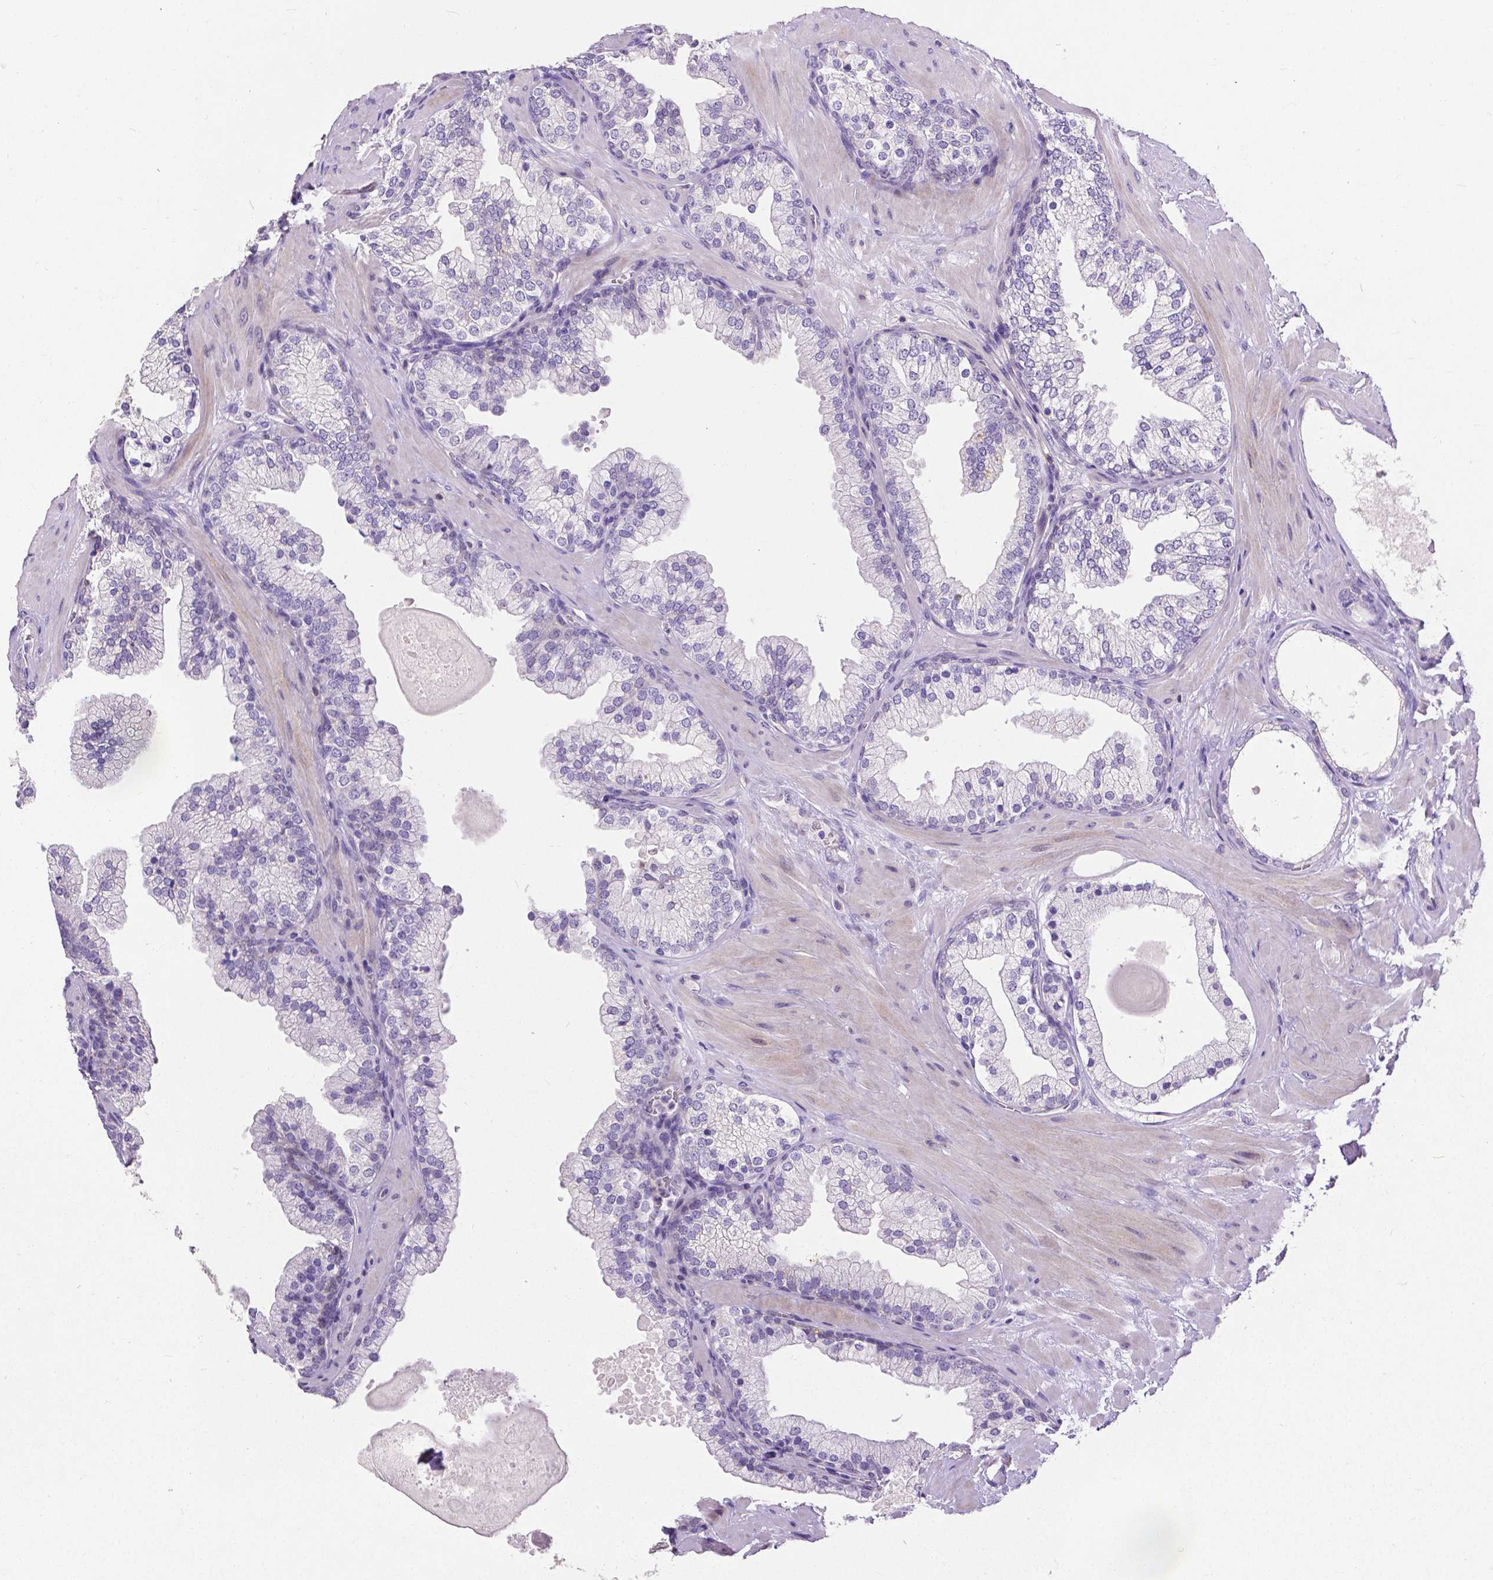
{"staining": {"intensity": "negative", "quantity": "none", "location": "none"}, "tissue": "prostate", "cell_type": "Glandular cells", "image_type": "normal", "snomed": [{"axis": "morphology", "description": "Normal tissue, NOS"}, {"axis": "topography", "description": "Prostate"}, {"axis": "topography", "description": "Peripheral nerve tissue"}], "caption": "Immunohistochemical staining of unremarkable human prostate reveals no significant expression in glandular cells. (DAB (3,3'-diaminobenzidine) immunohistochemistry, high magnification).", "gene": "CD4", "patient": {"sex": "male", "age": 61}}